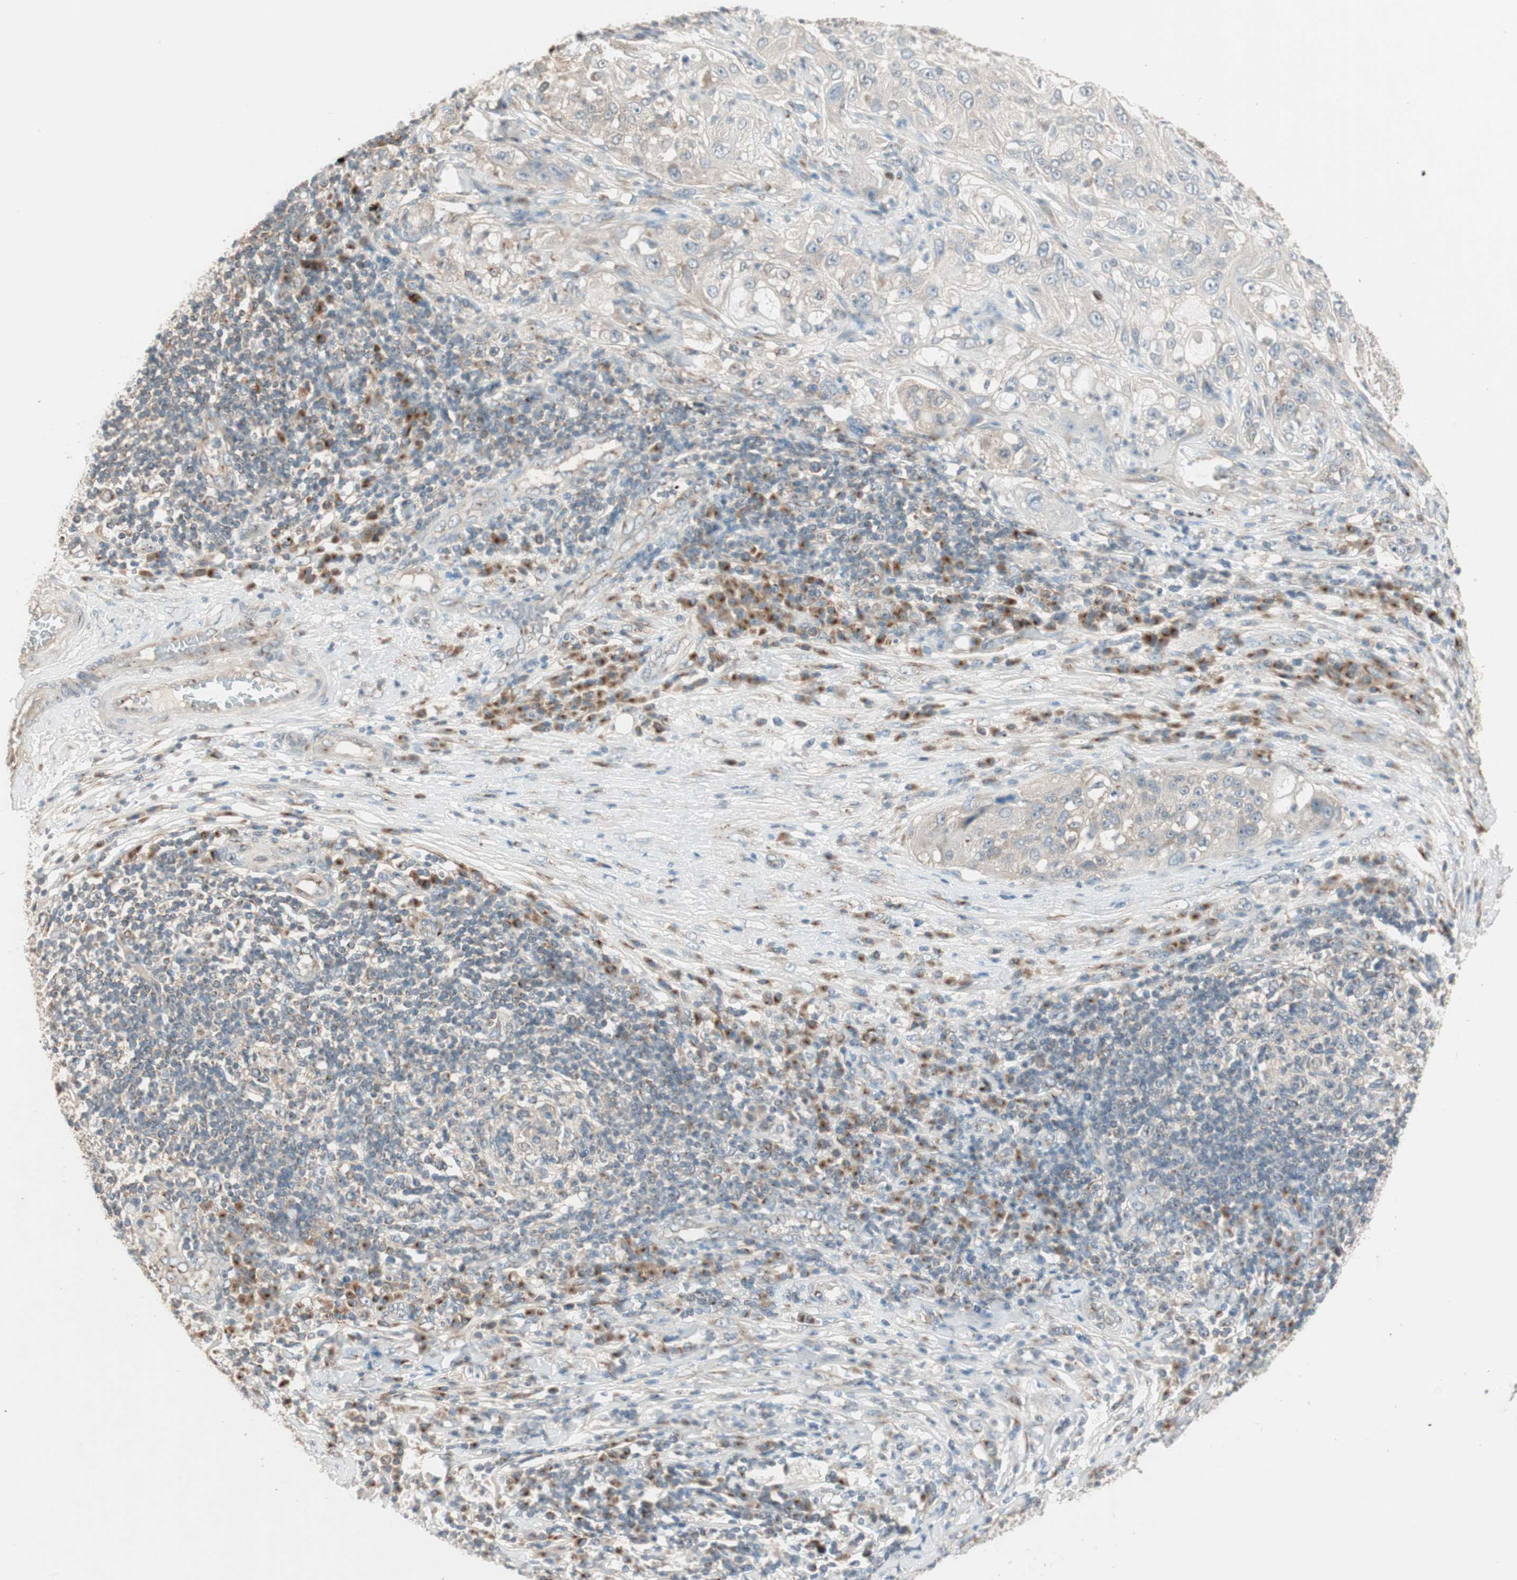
{"staining": {"intensity": "negative", "quantity": "none", "location": "none"}, "tissue": "lung cancer", "cell_type": "Tumor cells", "image_type": "cancer", "snomed": [{"axis": "morphology", "description": "Inflammation, NOS"}, {"axis": "morphology", "description": "Squamous cell carcinoma, NOS"}, {"axis": "topography", "description": "Lymph node"}, {"axis": "topography", "description": "Soft tissue"}, {"axis": "topography", "description": "Lung"}], "caption": "This is a micrograph of immunohistochemistry staining of lung cancer (squamous cell carcinoma), which shows no staining in tumor cells.", "gene": "SEC16A", "patient": {"sex": "male", "age": 66}}